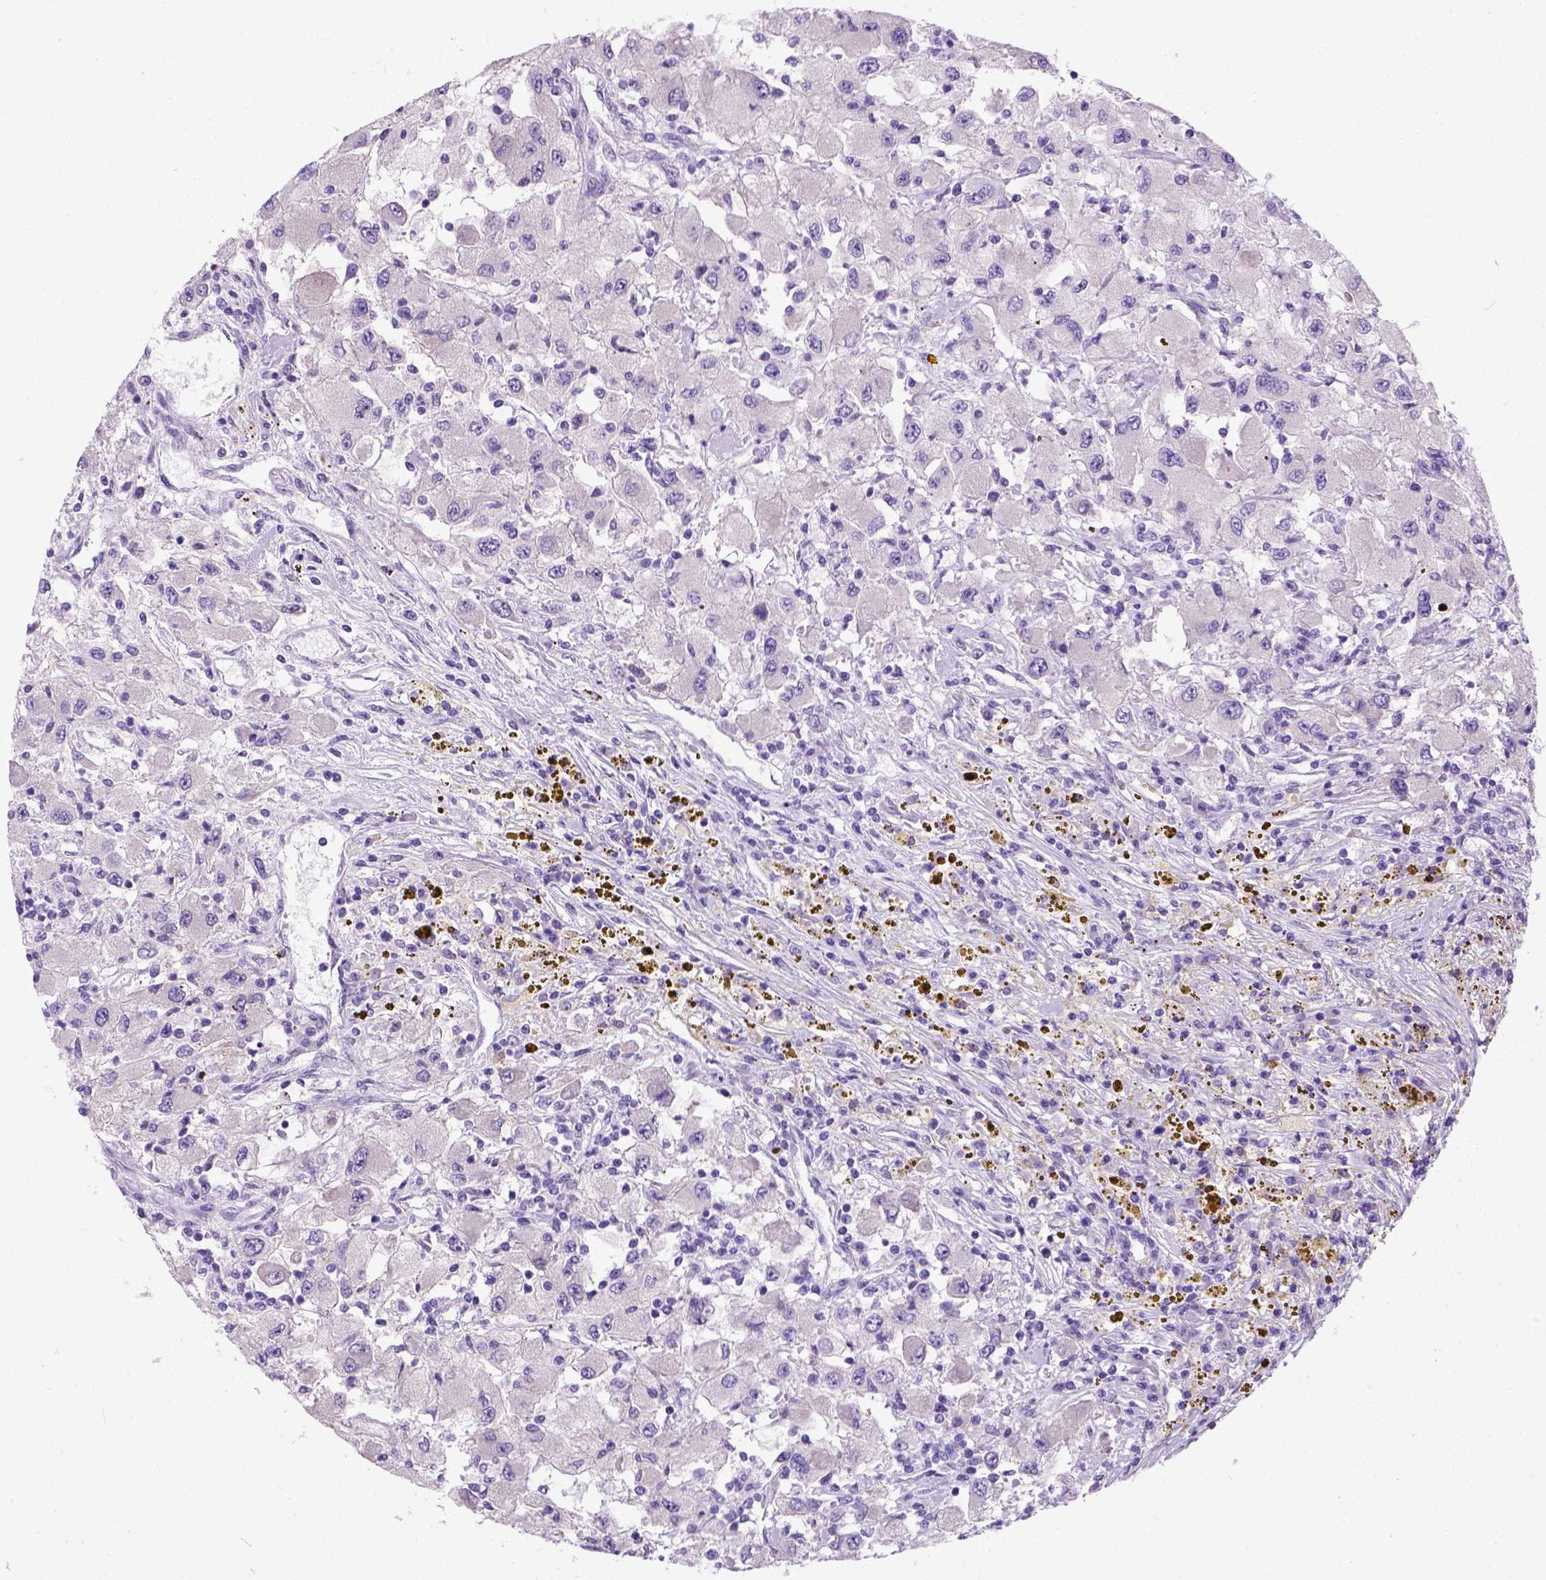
{"staining": {"intensity": "negative", "quantity": "none", "location": "none"}, "tissue": "renal cancer", "cell_type": "Tumor cells", "image_type": "cancer", "snomed": [{"axis": "morphology", "description": "Adenocarcinoma, NOS"}, {"axis": "topography", "description": "Kidney"}], "caption": "This is a histopathology image of immunohistochemistry (IHC) staining of renal adenocarcinoma, which shows no staining in tumor cells.", "gene": "NEK5", "patient": {"sex": "female", "age": 67}}